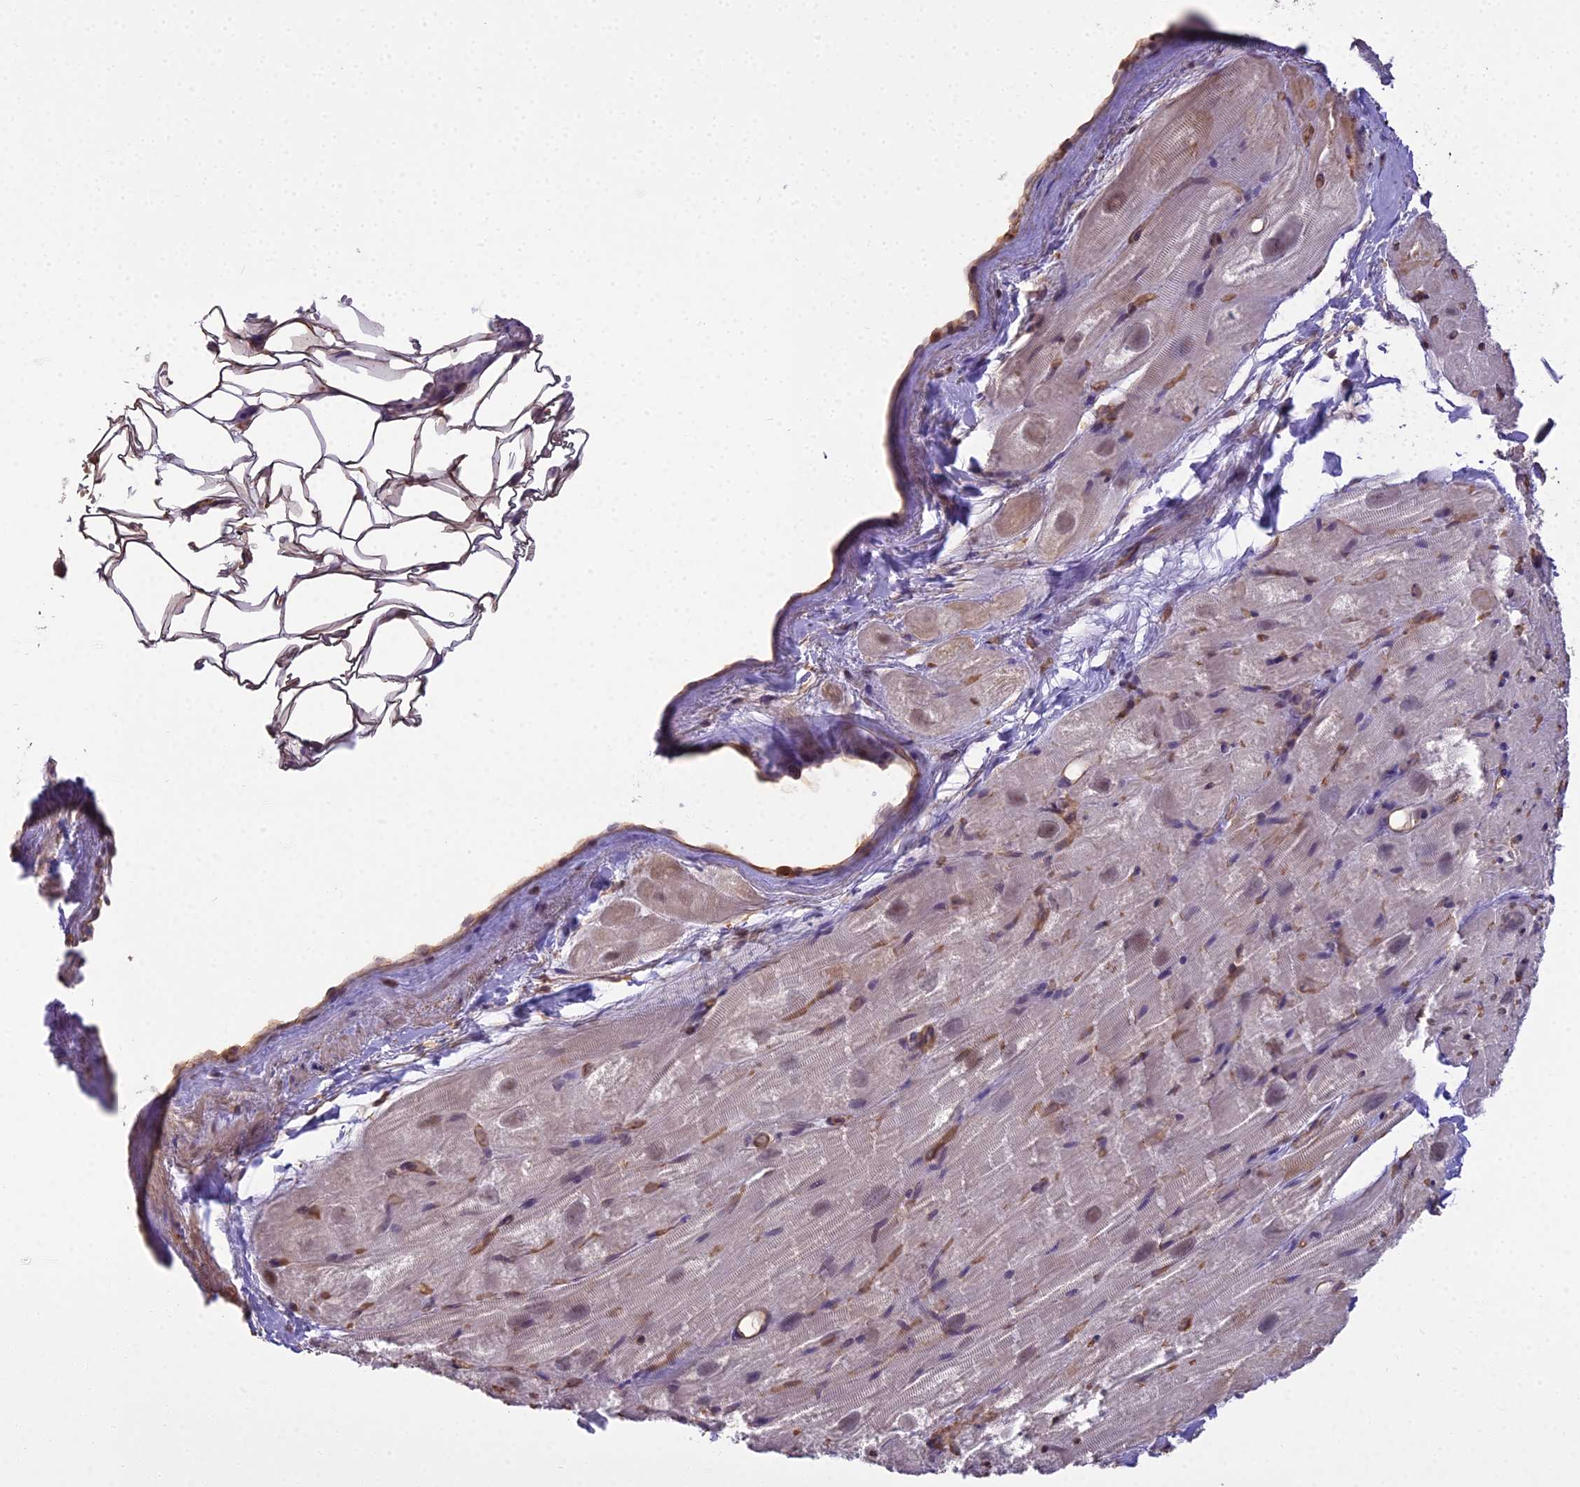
{"staining": {"intensity": "weak", "quantity": "25%-75%", "location": "cytoplasmic/membranous,nuclear"}, "tissue": "heart muscle", "cell_type": "Cardiomyocytes", "image_type": "normal", "snomed": [{"axis": "morphology", "description": "Normal tissue, NOS"}, {"axis": "topography", "description": "Heart"}], "caption": "IHC (DAB (3,3'-diaminobenzidine)) staining of unremarkable human heart muscle reveals weak cytoplasmic/membranous,nuclear protein staining in about 25%-75% of cardiomyocytes. (DAB (3,3'-diaminobenzidine) IHC with brightfield microscopy, high magnification).", "gene": "BLNK", "patient": {"sex": "male", "age": 50}}